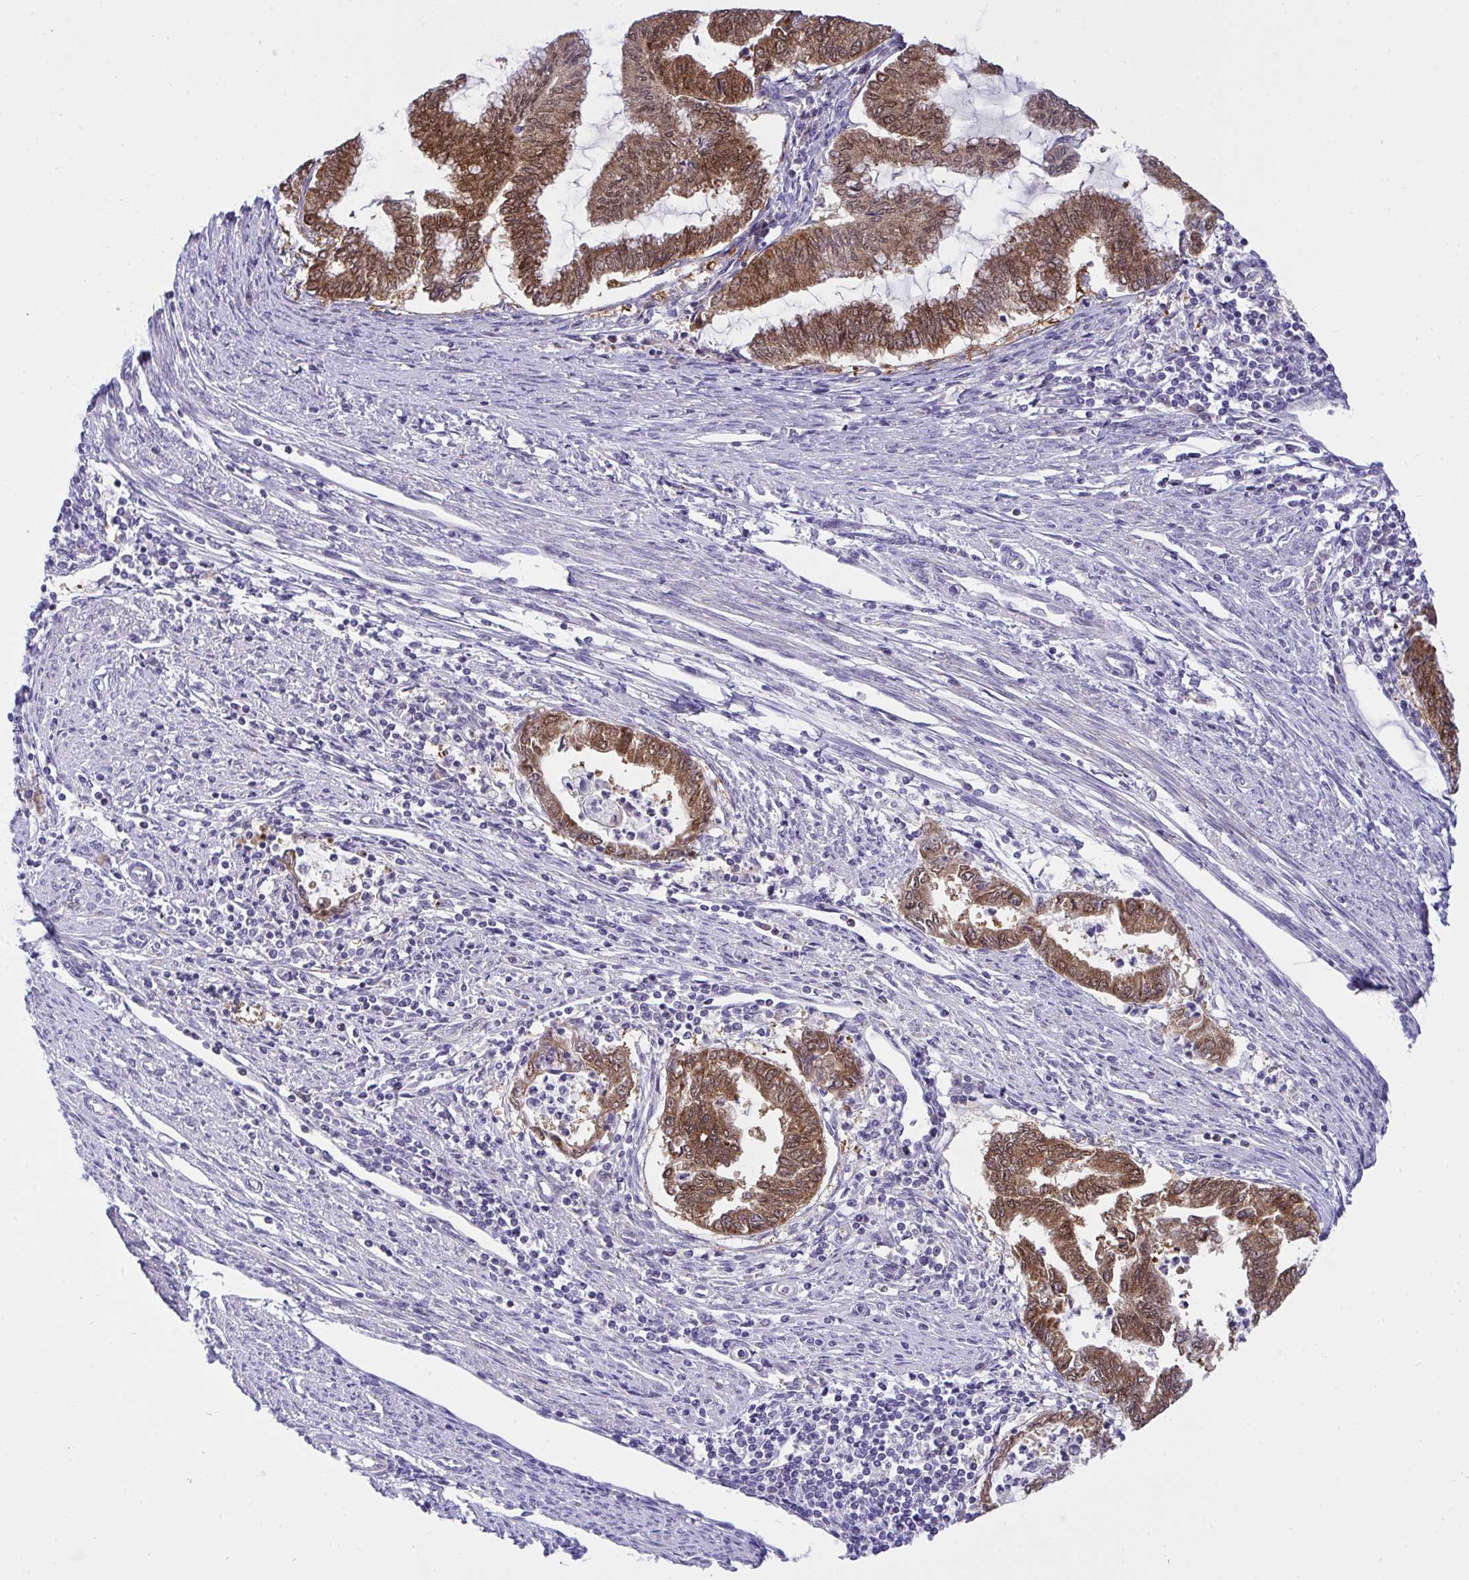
{"staining": {"intensity": "strong", "quantity": ">75%", "location": "cytoplasmic/membranous,nuclear"}, "tissue": "endometrial cancer", "cell_type": "Tumor cells", "image_type": "cancer", "snomed": [{"axis": "morphology", "description": "Adenocarcinoma, NOS"}, {"axis": "topography", "description": "Endometrium"}], "caption": "This is a photomicrograph of immunohistochemistry staining of endometrial cancer, which shows strong staining in the cytoplasmic/membranous and nuclear of tumor cells.", "gene": "HOXD12", "patient": {"sex": "female", "age": 79}}